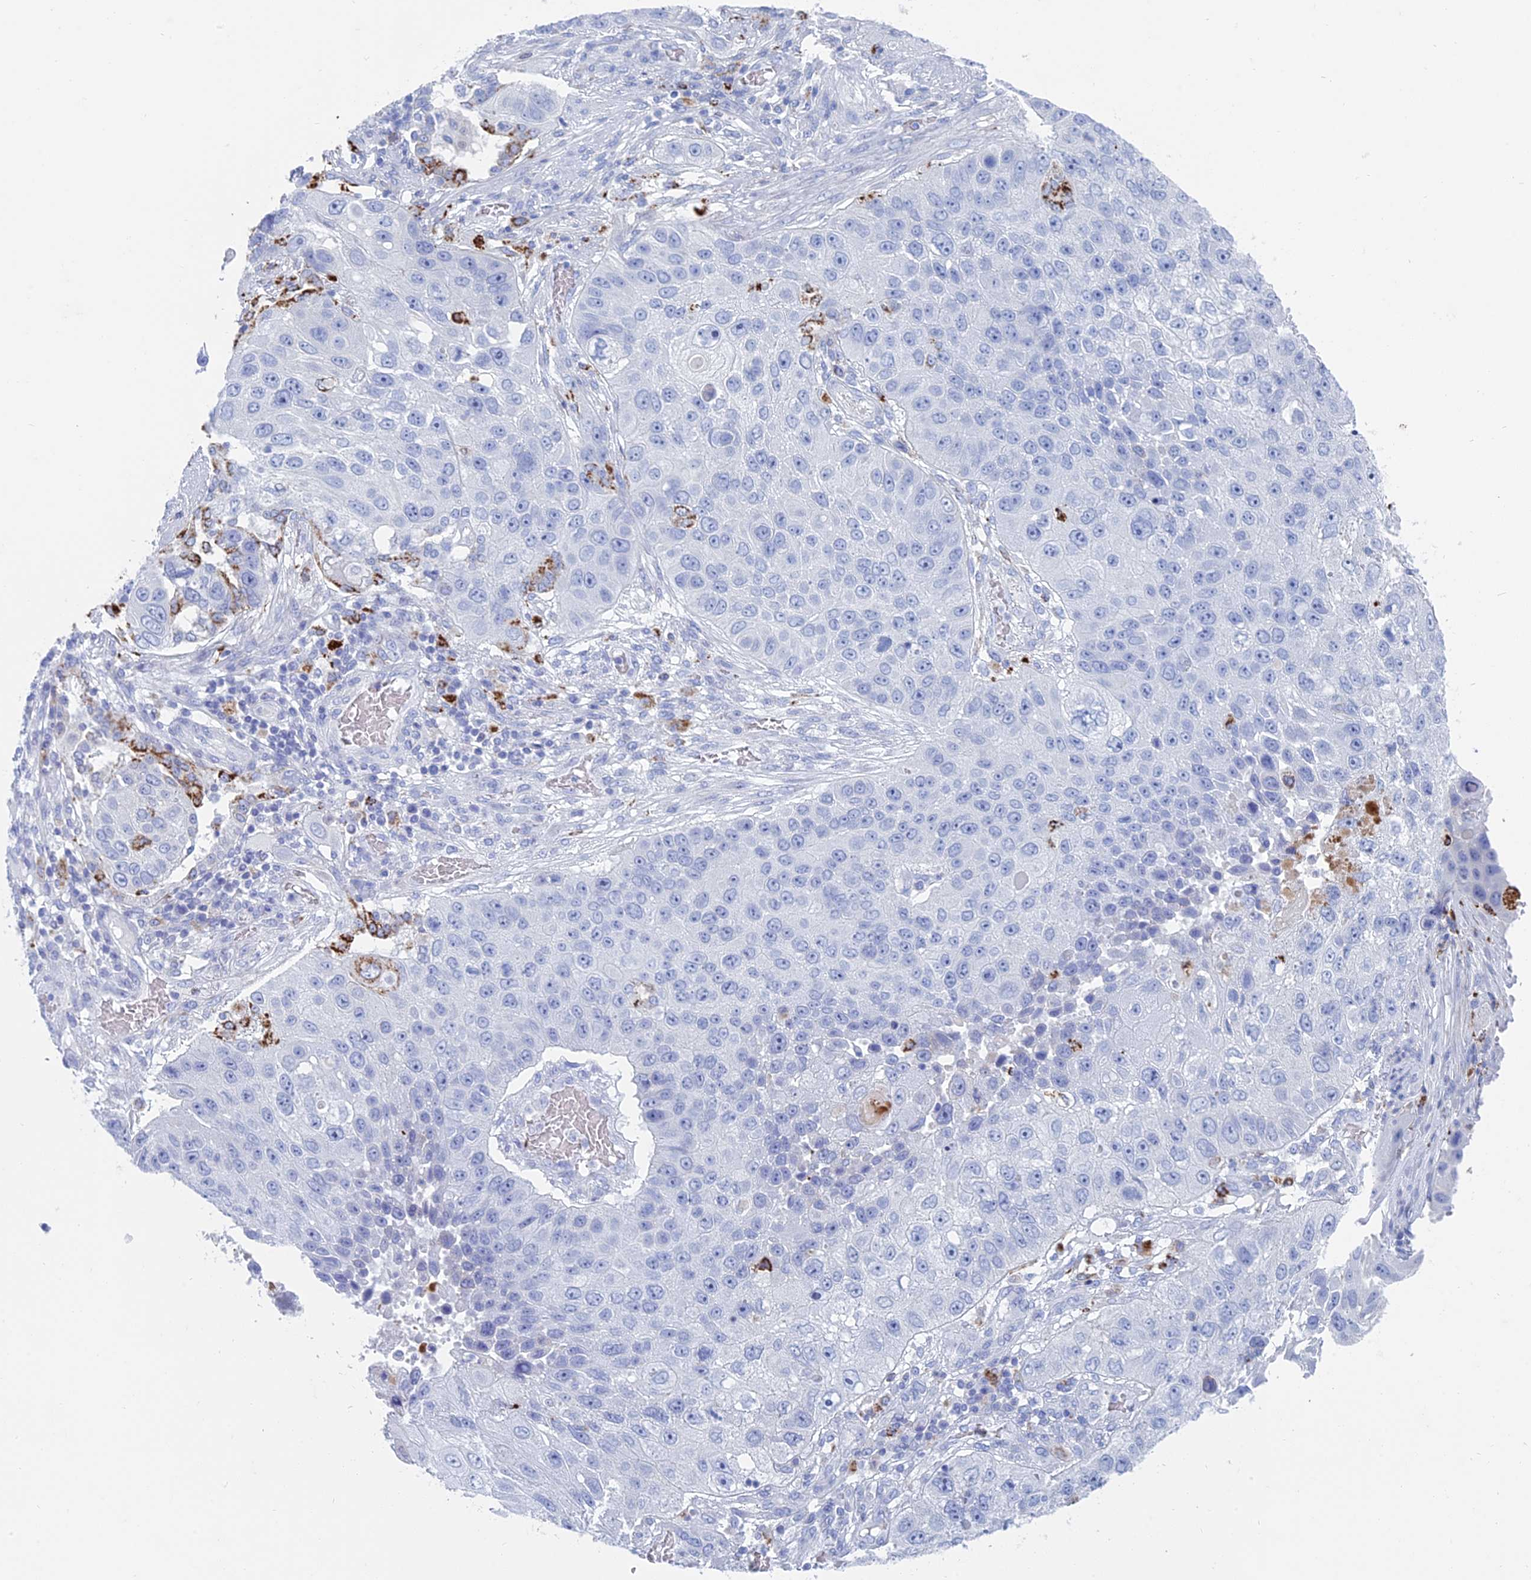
{"staining": {"intensity": "negative", "quantity": "none", "location": "none"}, "tissue": "lung cancer", "cell_type": "Tumor cells", "image_type": "cancer", "snomed": [{"axis": "morphology", "description": "Squamous cell carcinoma, NOS"}, {"axis": "topography", "description": "Lung"}], "caption": "Lung cancer stained for a protein using immunohistochemistry (IHC) shows no expression tumor cells.", "gene": "ALMS1", "patient": {"sex": "male", "age": 61}}